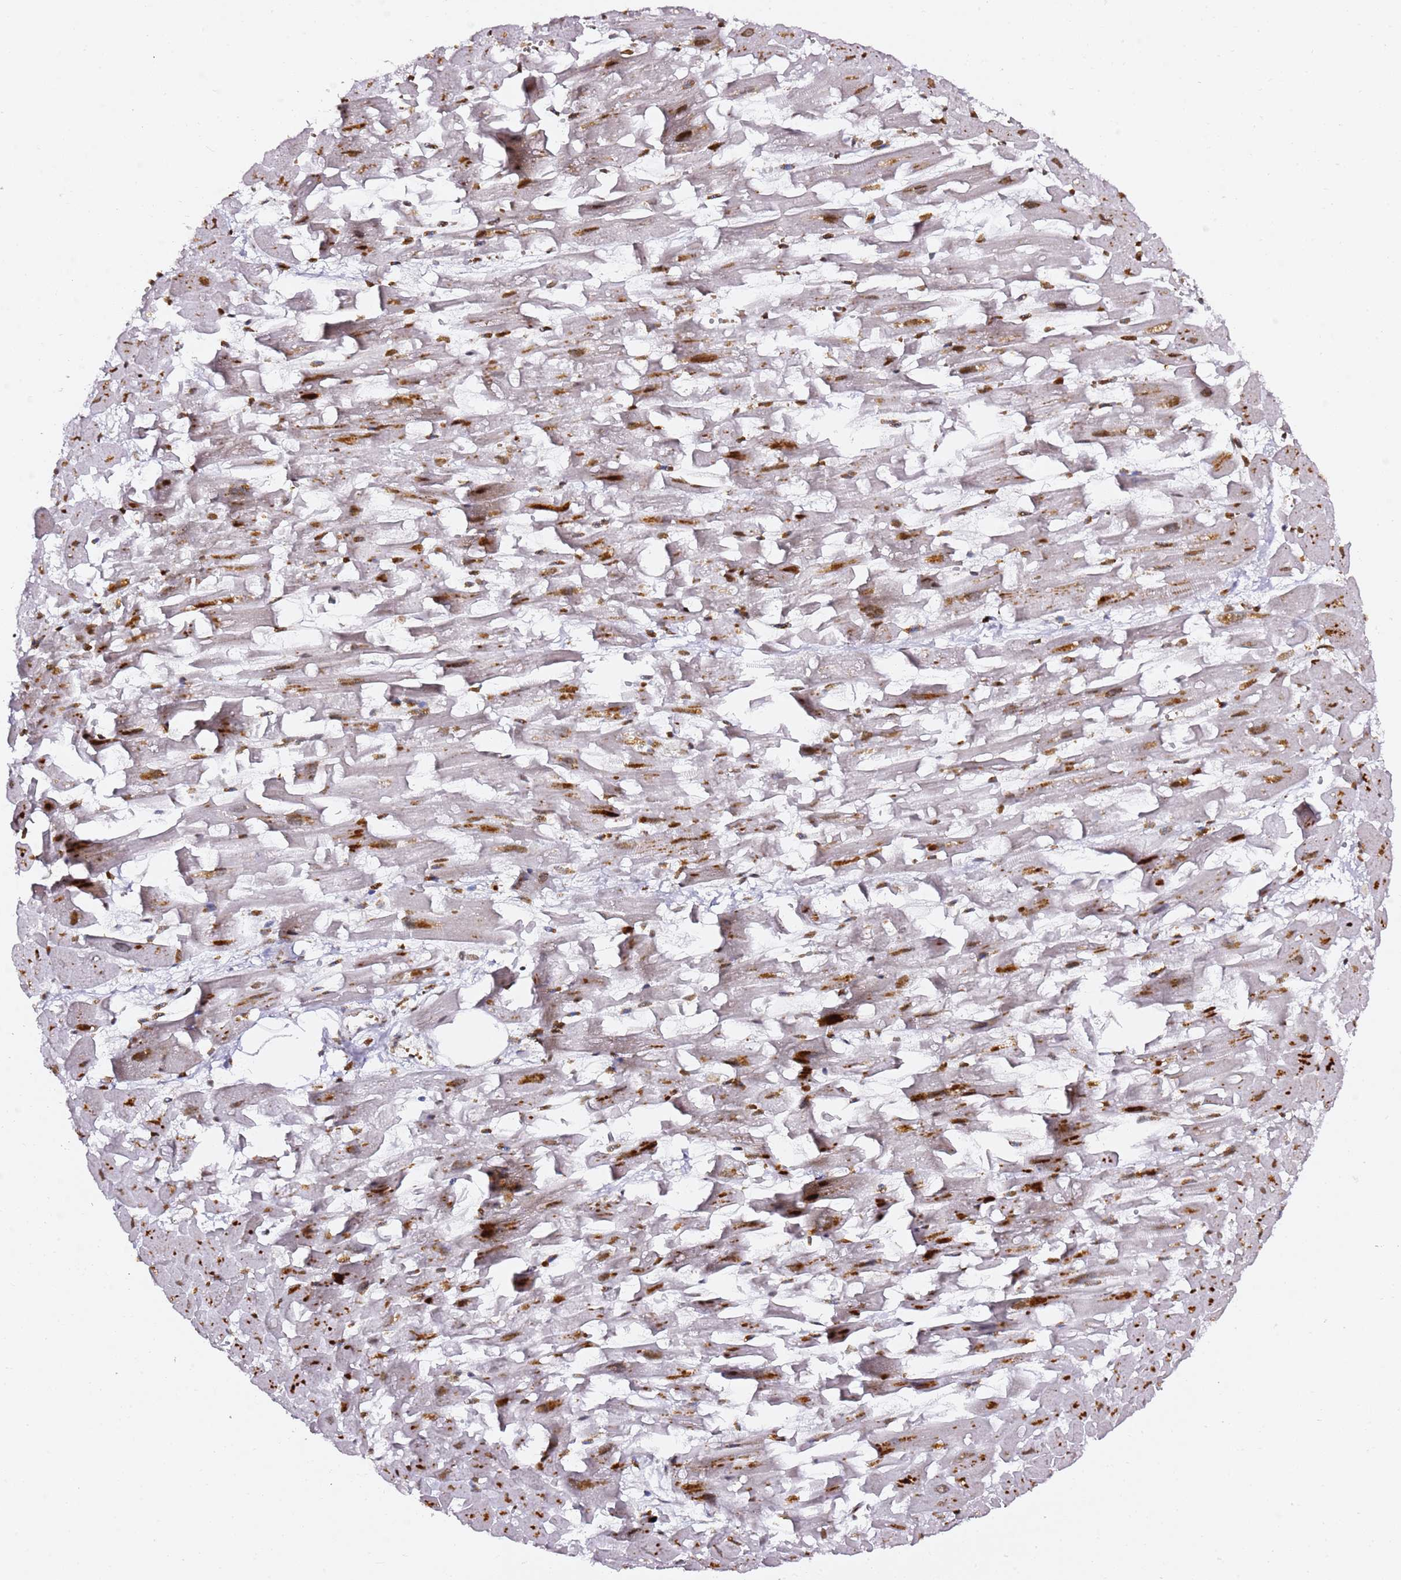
{"staining": {"intensity": "strong", "quantity": ">75%", "location": "nuclear"}, "tissue": "heart muscle", "cell_type": "Cardiomyocytes", "image_type": "normal", "snomed": [{"axis": "morphology", "description": "Normal tissue, NOS"}, {"axis": "topography", "description": "Heart"}], "caption": "IHC micrograph of normal heart muscle: human heart muscle stained using IHC reveals high levels of strong protein expression localized specifically in the nuclear of cardiomyocytes, appearing as a nuclear brown color.", "gene": "GBP2", "patient": {"sex": "female", "age": 64}}